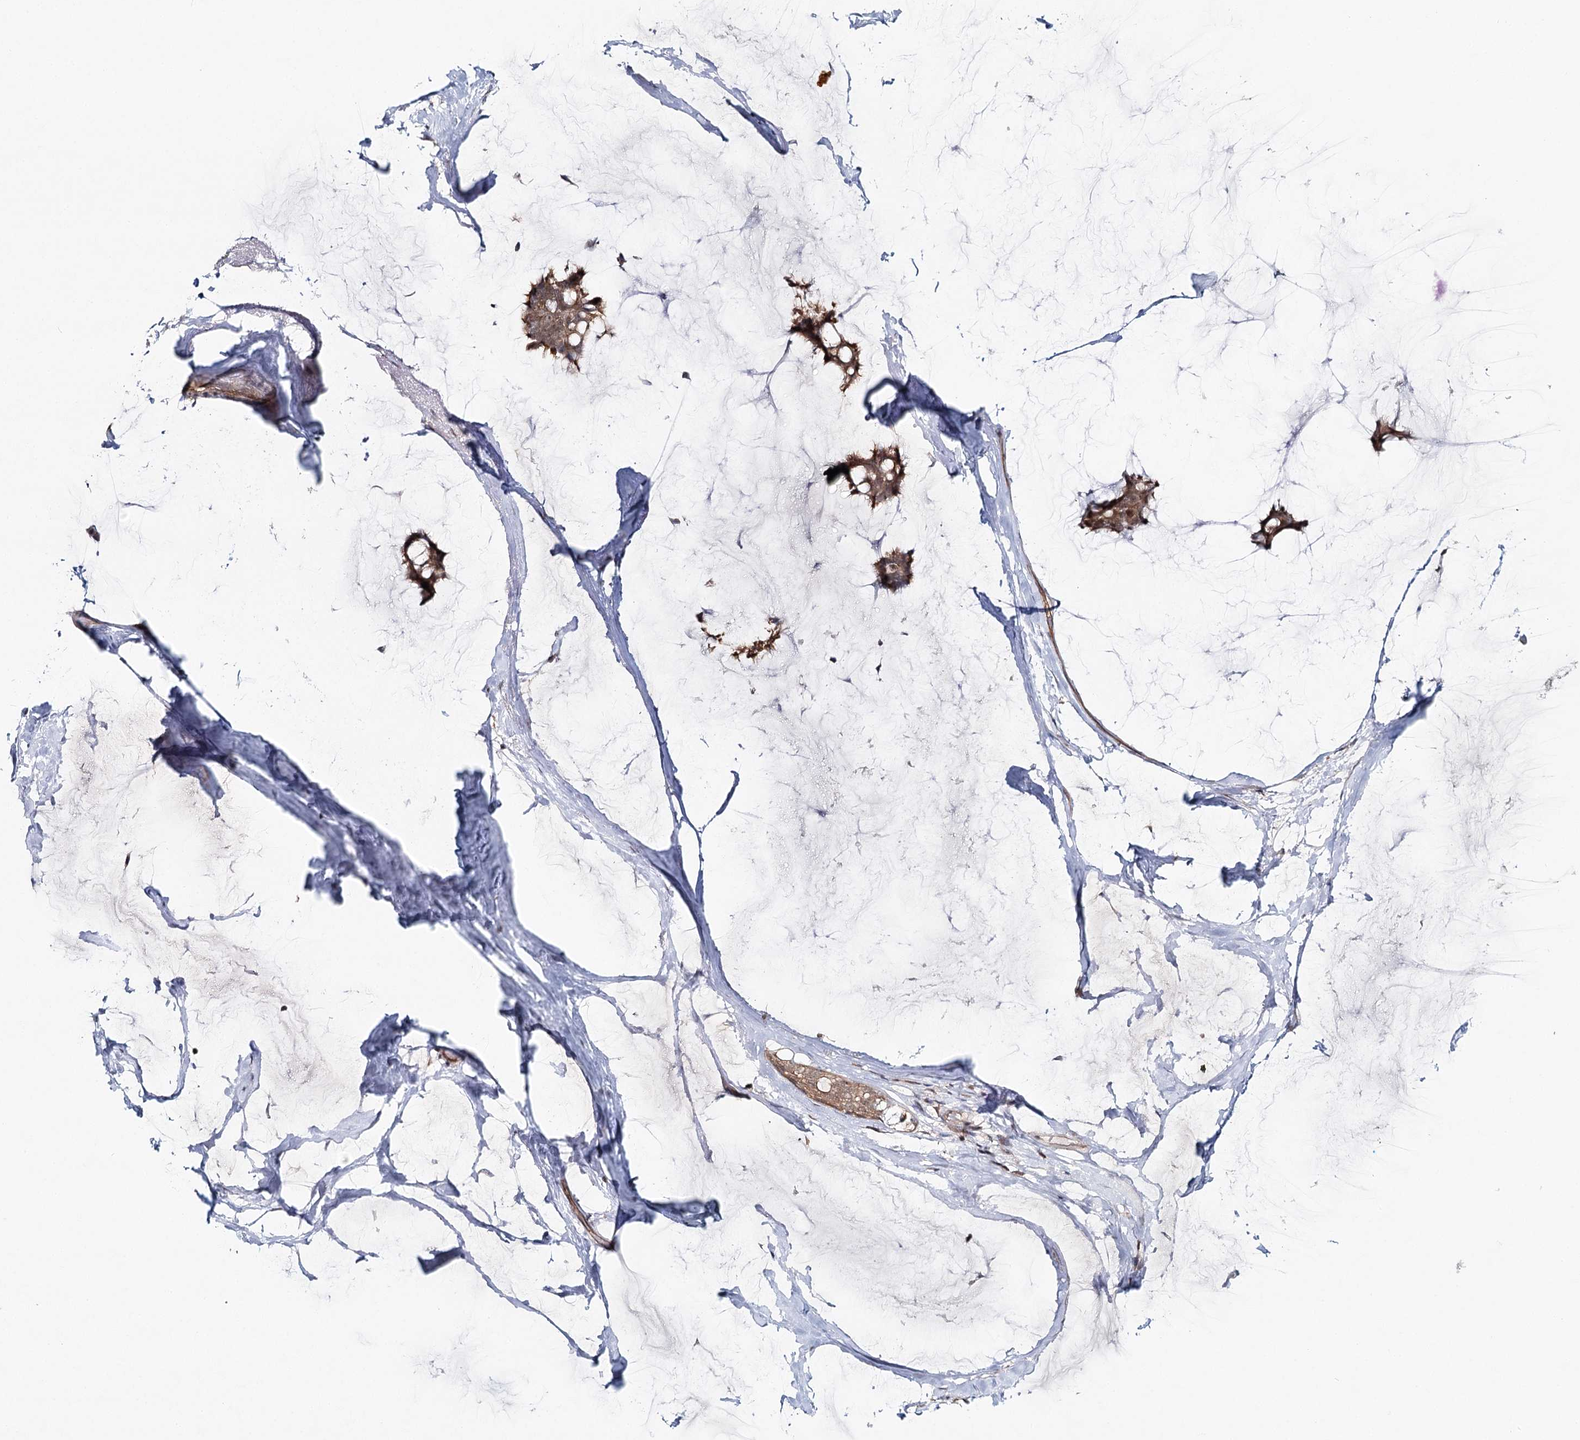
{"staining": {"intensity": "moderate", "quantity": ">75%", "location": "cytoplasmic/membranous"}, "tissue": "breast cancer", "cell_type": "Tumor cells", "image_type": "cancer", "snomed": [{"axis": "morphology", "description": "Duct carcinoma"}, {"axis": "topography", "description": "Breast"}], "caption": "Protein expression by IHC shows moderate cytoplasmic/membranous expression in approximately >75% of tumor cells in breast cancer (invasive ductal carcinoma).", "gene": "FAM120B", "patient": {"sex": "female", "age": 93}}